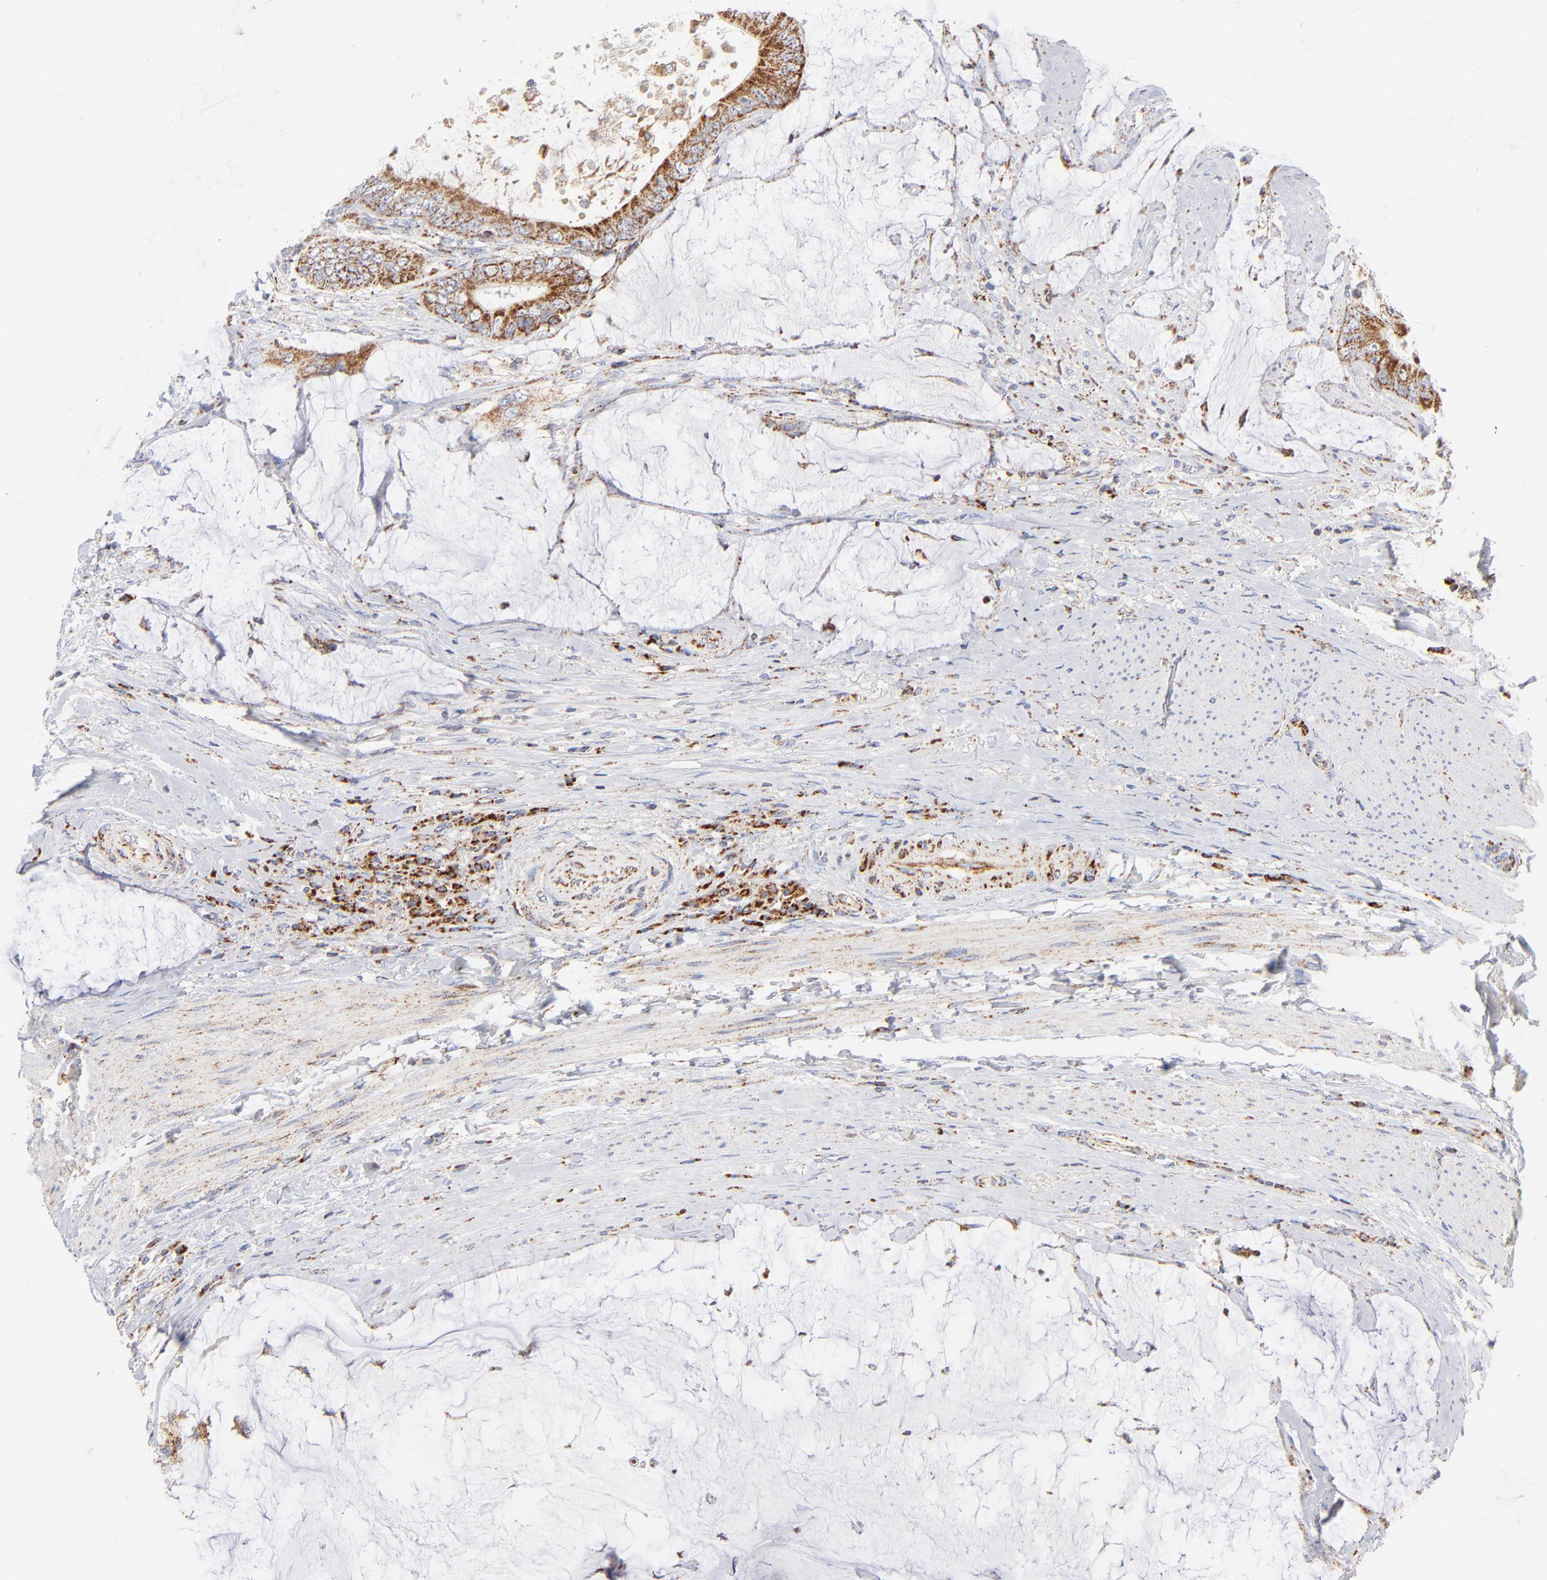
{"staining": {"intensity": "moderate", "quantity": ">75%", "location": "cytoplasmic/membranous"}, "tissue": "colorectal cancer", "cell_type": "Tumor cells", "image_type": "cancer", "snomed": [{"axis": "morphology", "description": "Normal tissue, NOS"}, {"axis": "morphology", "description": "Adenocarcinoma, NOS"}, {"axis": "topography", "description": "Rectum"}, {"axis": "topography", "description": "Peripheral nerve tissue"}], "caption": "Immunohistochemistry (DAB (3,3'-diaminobenzidine)) staining of colorectal cancer (adenocarcinoma) exhibits moderate cytoplasmic/membranous protein positivity in about >75% of tumor cells. Immunohistochemistry stains the protein of interest in brown and the nuclei are stained blue.", "gene": "DLAT", "patient": {"sex": "female", "age": 77}}